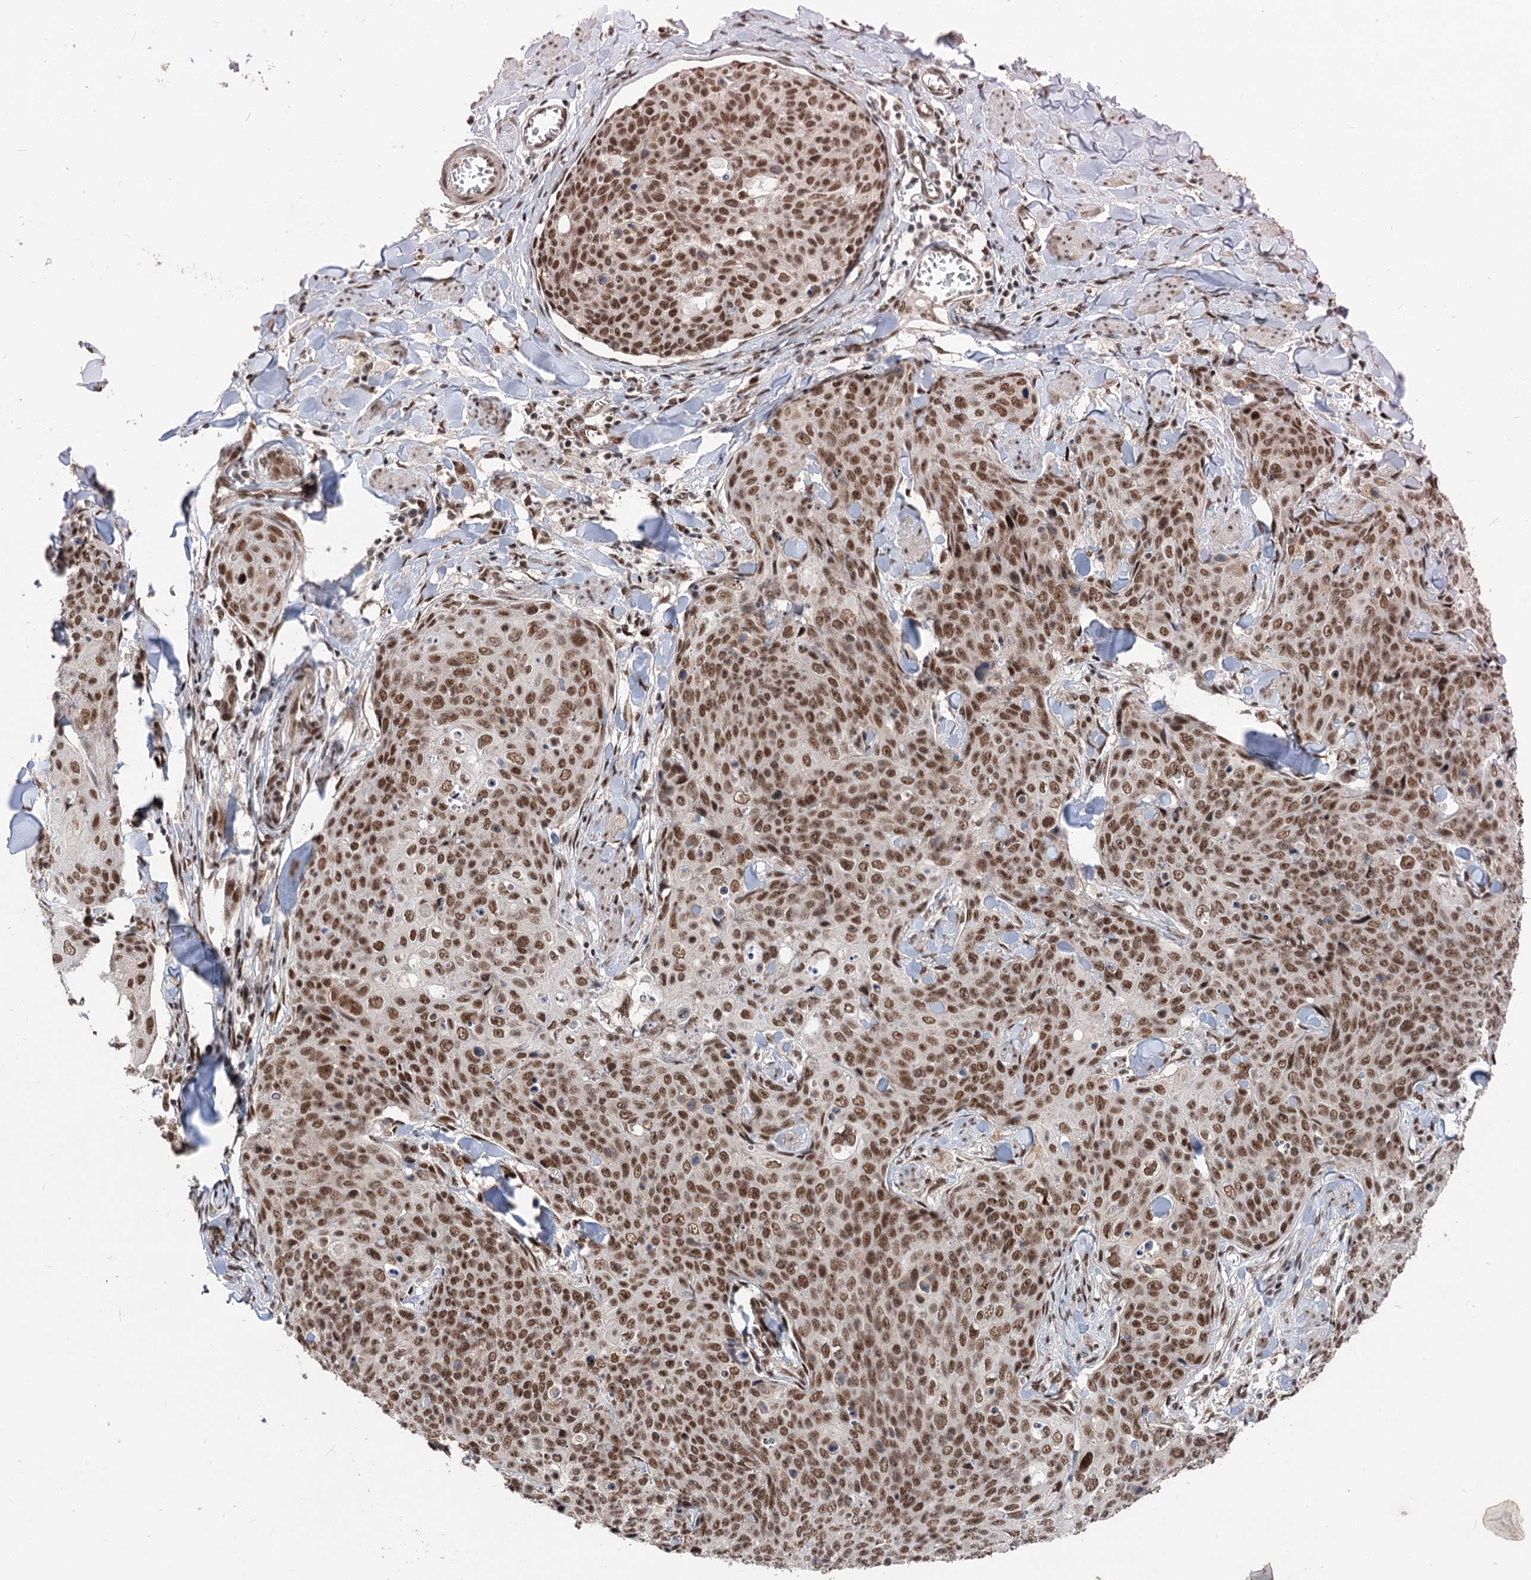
{"staining": {"intensity": "moderate", "quantity": ">75%", "location": "nuclear"}, "tissue": "skin cancer", "cell_type": "Tumor cells", "image_type": "cancer", "snomed": [{"axis": "morphology", "description": "Squamous cell carcinoma, NOS"}, {"axis": "topography", "description": "Skin"}, {"axis": "topography", "description": "Vulva"}], "caption": "The histopathology image displays a brown stain indicating the presence of a protein in the nuclear of tumor cells in squamous cell carcinoma (skin).", "gene": "MAML1", "patient": {"sex": "female", "age": 85}}